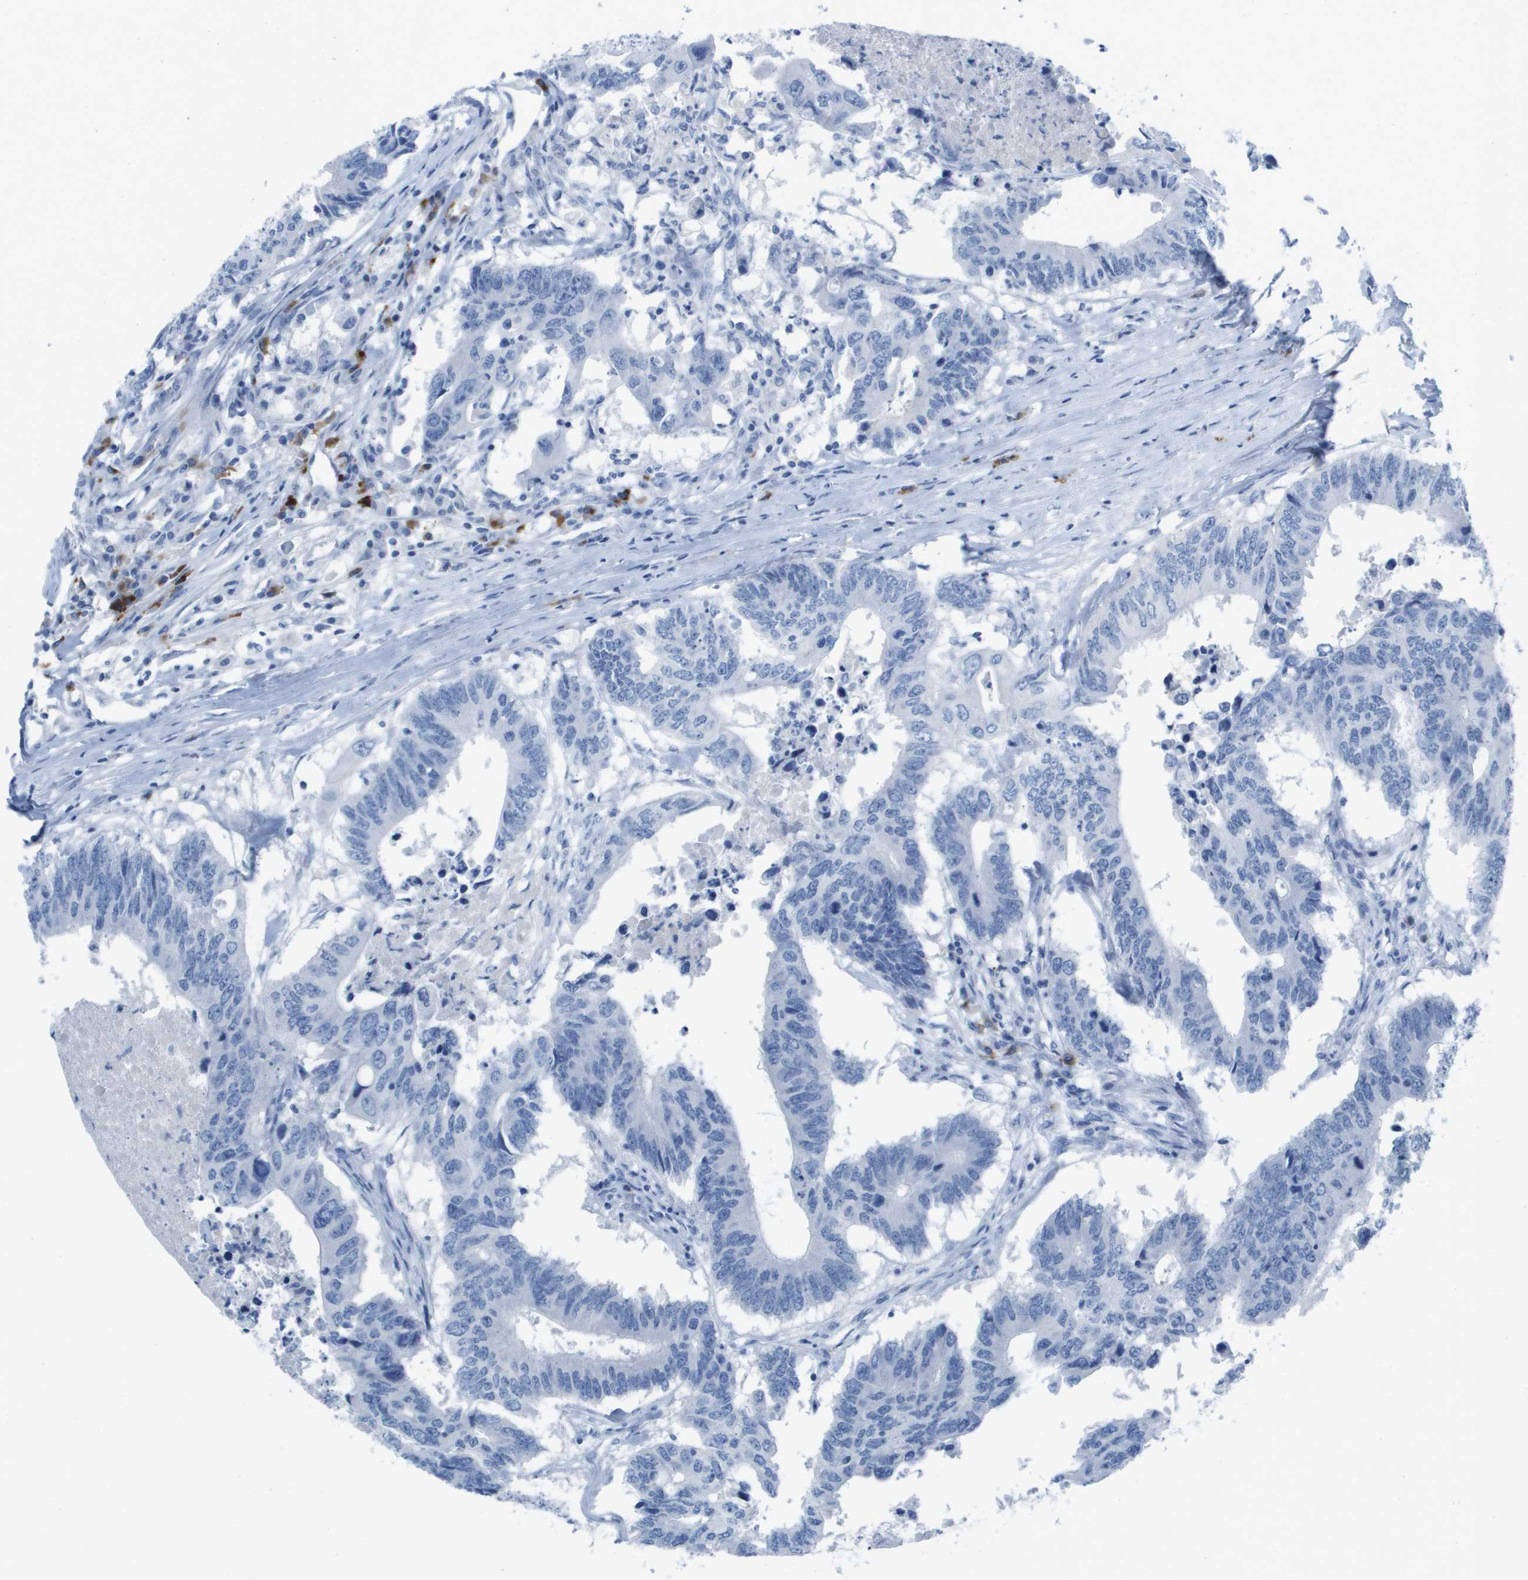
{"staining": {"intensity": "negative", "quantity": "none", "location": "none"}, "tissue": "colorectal cancer", "cell_type": "Tumor cells", "image_type": "cancer", "snomed": [{"axis": "morphology", "description": "Adenocarcinoma, NOS"}, {"axis": "topography", "description": "Colon"}], "caption": "Immunohistochemical staining of colorectal cancer shows no significant expression in tumor cells. Brightfield microscopy of immunohistochemistry (IHC) stained with DAB (3,3'-diaminobenzidine) (brown) and hematoxylin (blue), captured at high magnification.", "gene": "GPR18", "patient": {"sex": "male", "age": 71}}